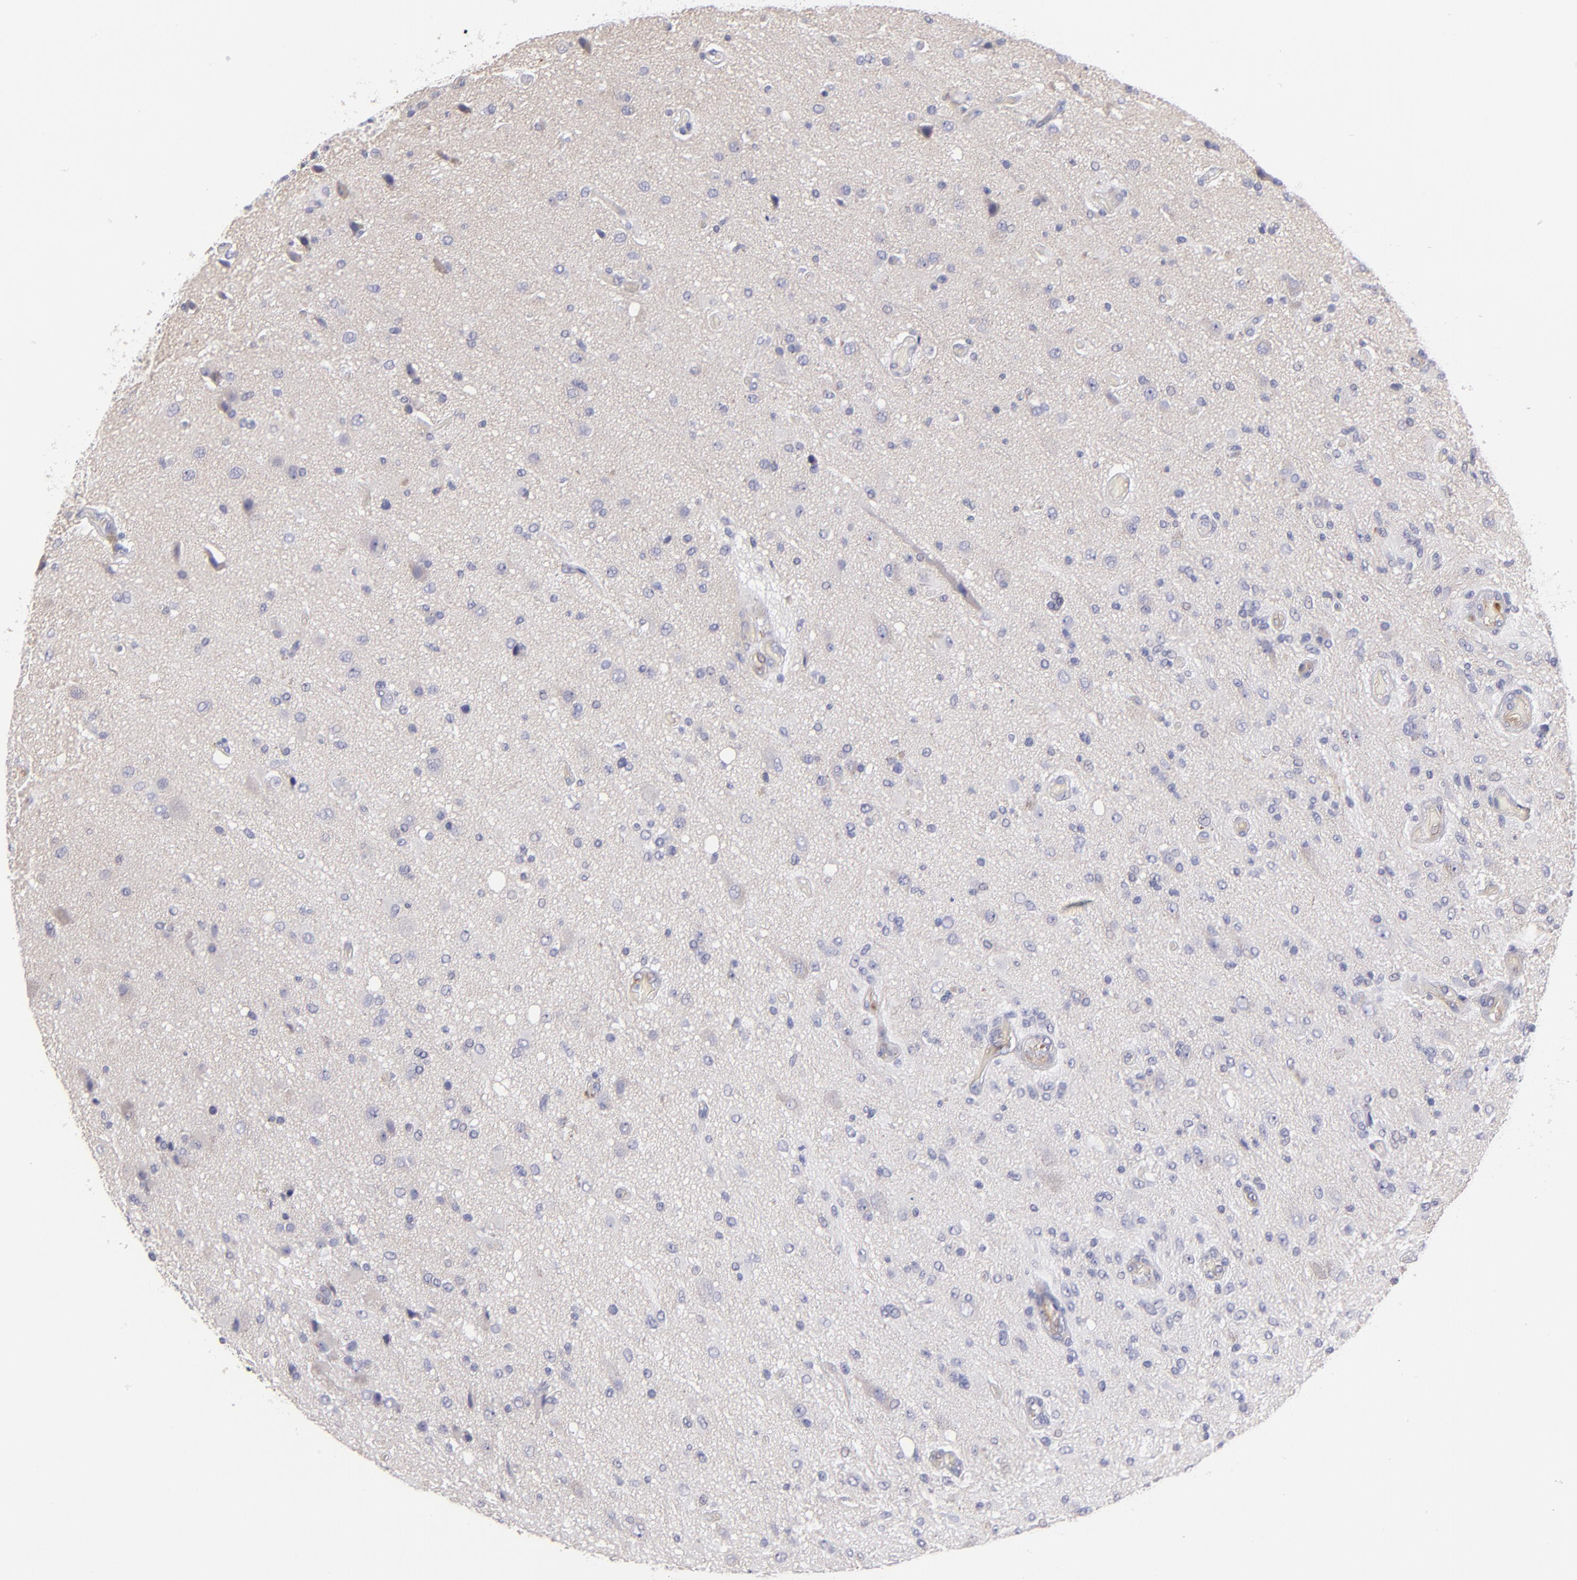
{"staining": {"intensity": "negative", "quantity": "none", "location": "none"}, "tissue": "glioma", "cell_type": "Tumor cells", "image_type": "cancer", "snomed": [{"axis": "morphology", "description": "Normal tissue, NOS"}, {"axis": "morphology", "description": "Glioma, malignant, High grade"}, {"axis": "topography", "description": "Cerebral cortex"}], "caption": "Immunohistochemistry micrograph of high-grade glioma (malignant) stained for a protein (brown), which displays no positivity in tumor cells.", "gene": "PLVAP", "patient": {"sex": "male", "age": 77}}